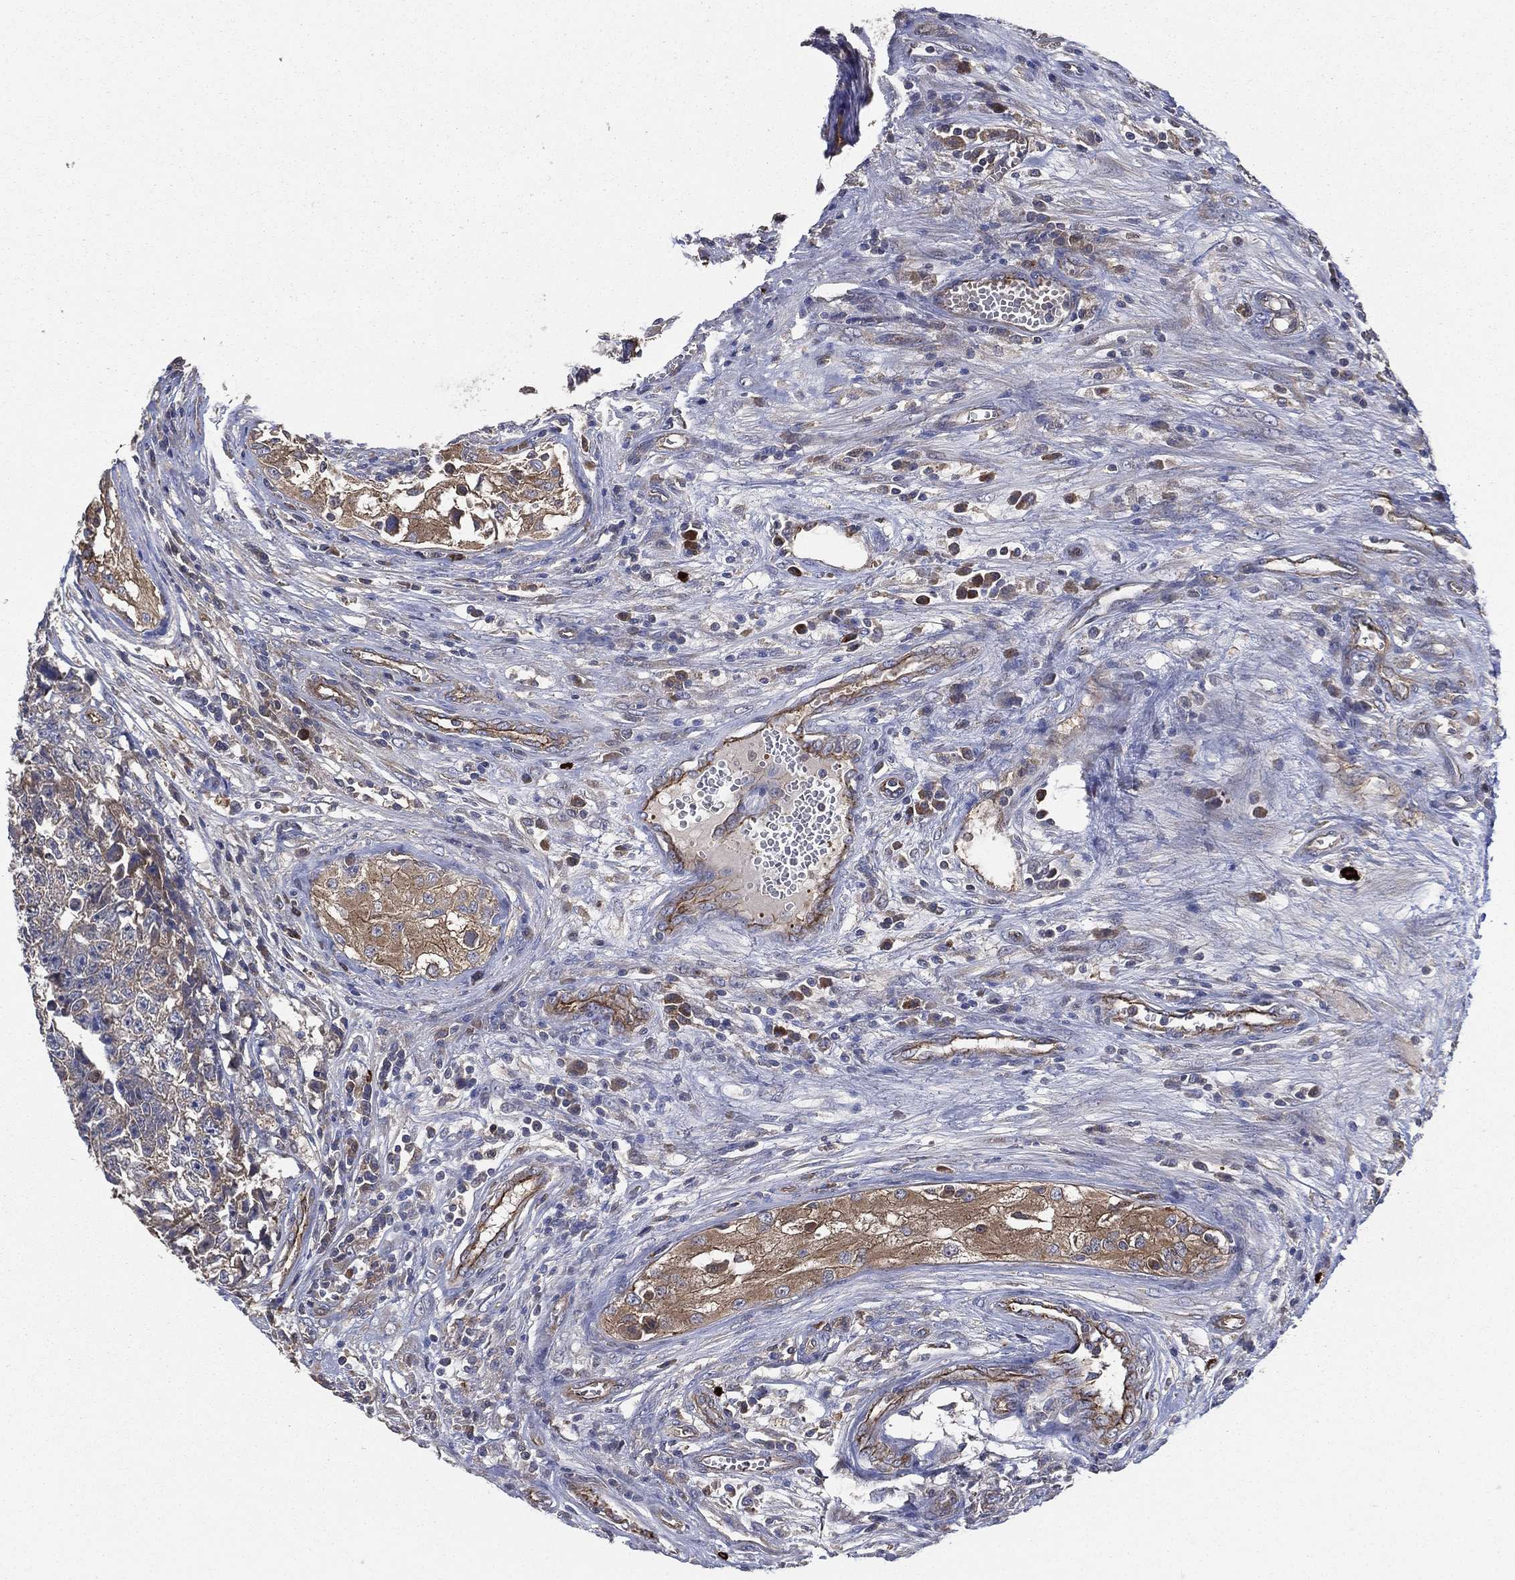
{"staining": {"intensity": "moderate", "quantity": ">75%", "location": "cytoplasmic/membranous"}, "tissue": "testis cancer", "cell_type": "Tumor cells", "image_type": "cancer", "snomed": [{"axis": "morphology", "description": "Seminoma, NOS"}, {"axis": "morphology", "description": "Carcinoma, Embryonal, NOS"}, {"axis": "topography", "description": "Testis"}], "caption": "A histopathology image of human testis cancer (embryonal carcinoma) stained for a protein shows moderate cytoplasmic/membranous brown staining in tumor cells.", "gene": "SMPD3", "patient": {"sex": "male", "age": 22}}